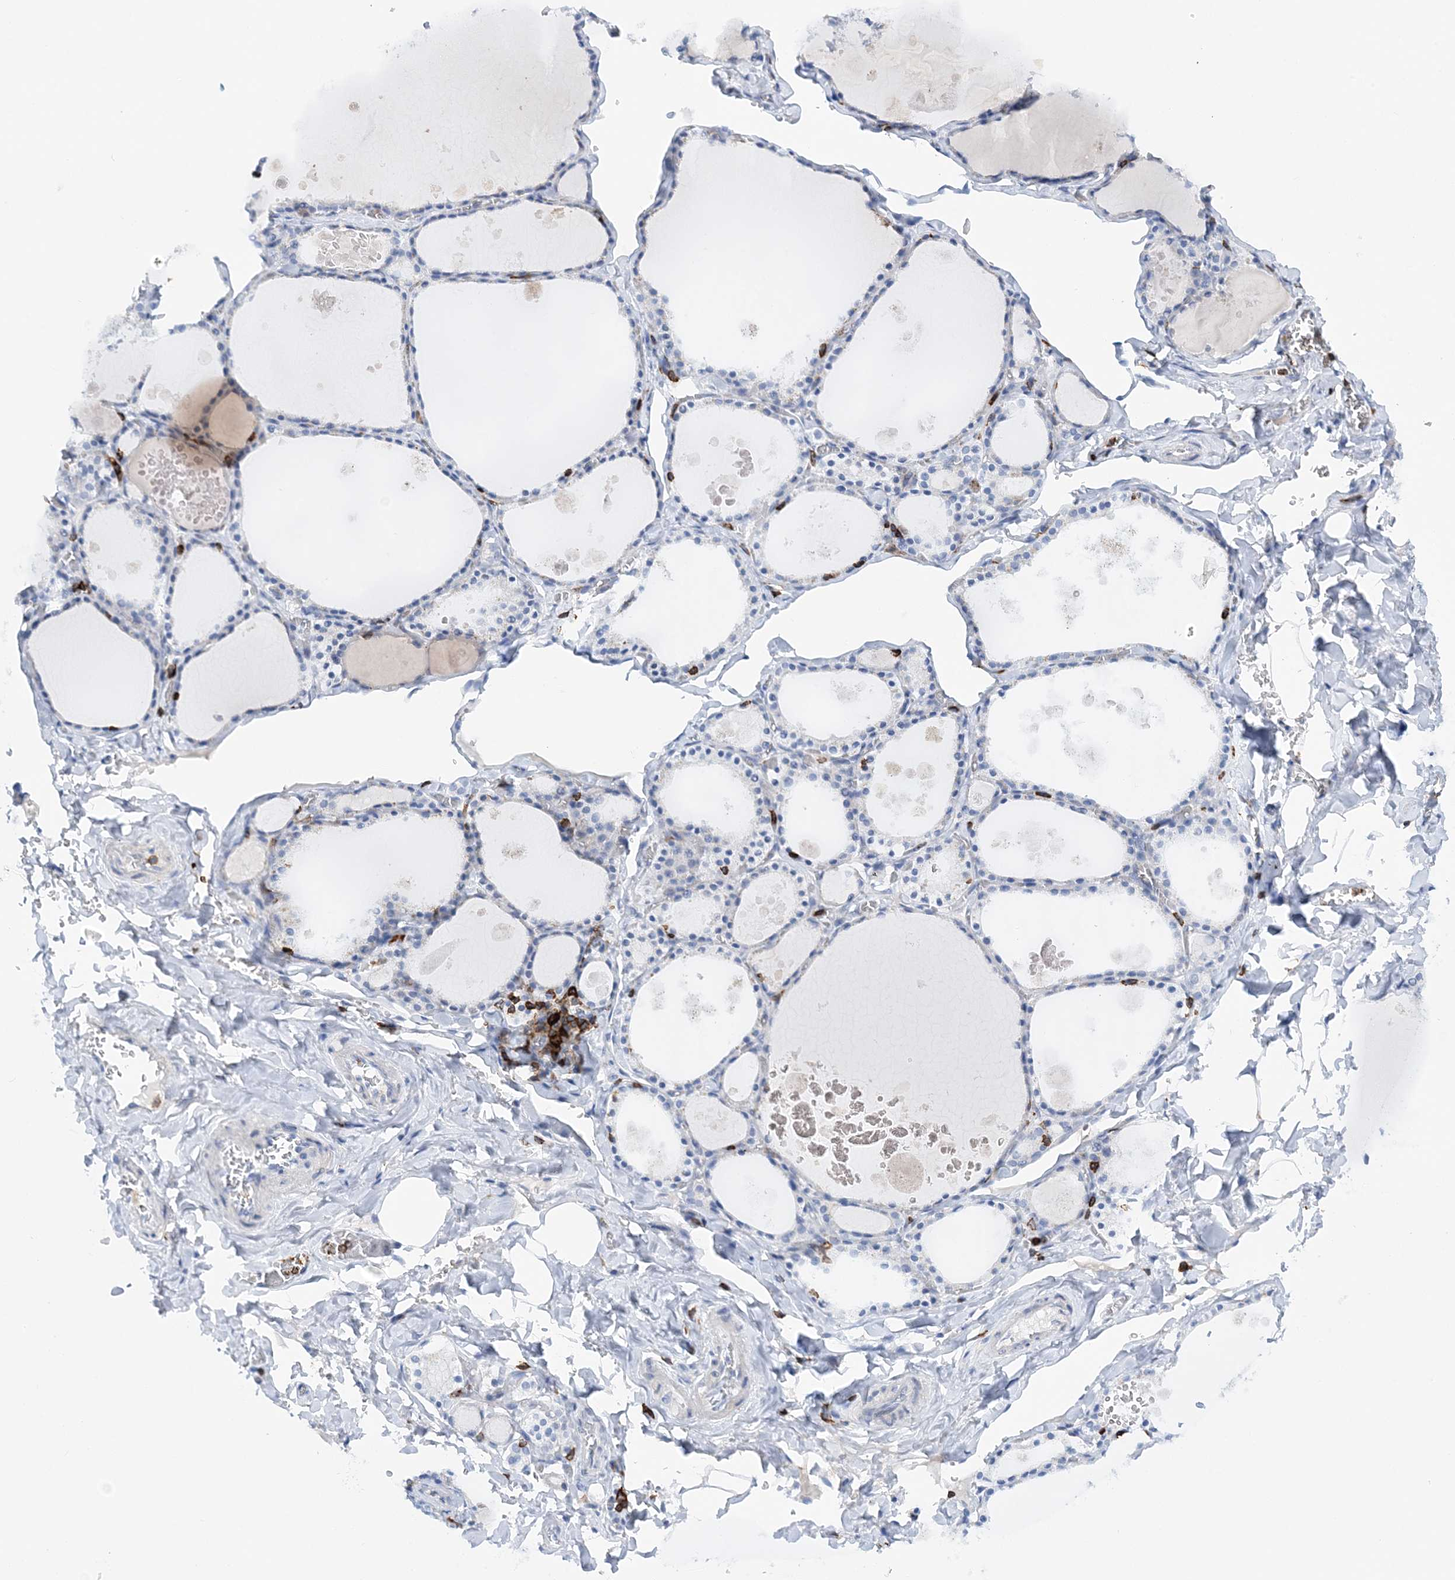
{"staining": {"intensity": "negative", "quantity": "none", "location": "none"}, "tissue": "thyroid gland", "cell_type": "Glandular cells", "image_type": "normal", "snomed": [{"axis": "morphology", "description": "Normal tissue, NOS"}, {"axis": "topography", "description": "Thyroid gland"}], "caption": "Thyroid gland stained for a protein using immunohistochemistry demonstrates no positivity glandular cells.", "gene": "PRMT9", "patient": {"sex": "male", "age": 56}}